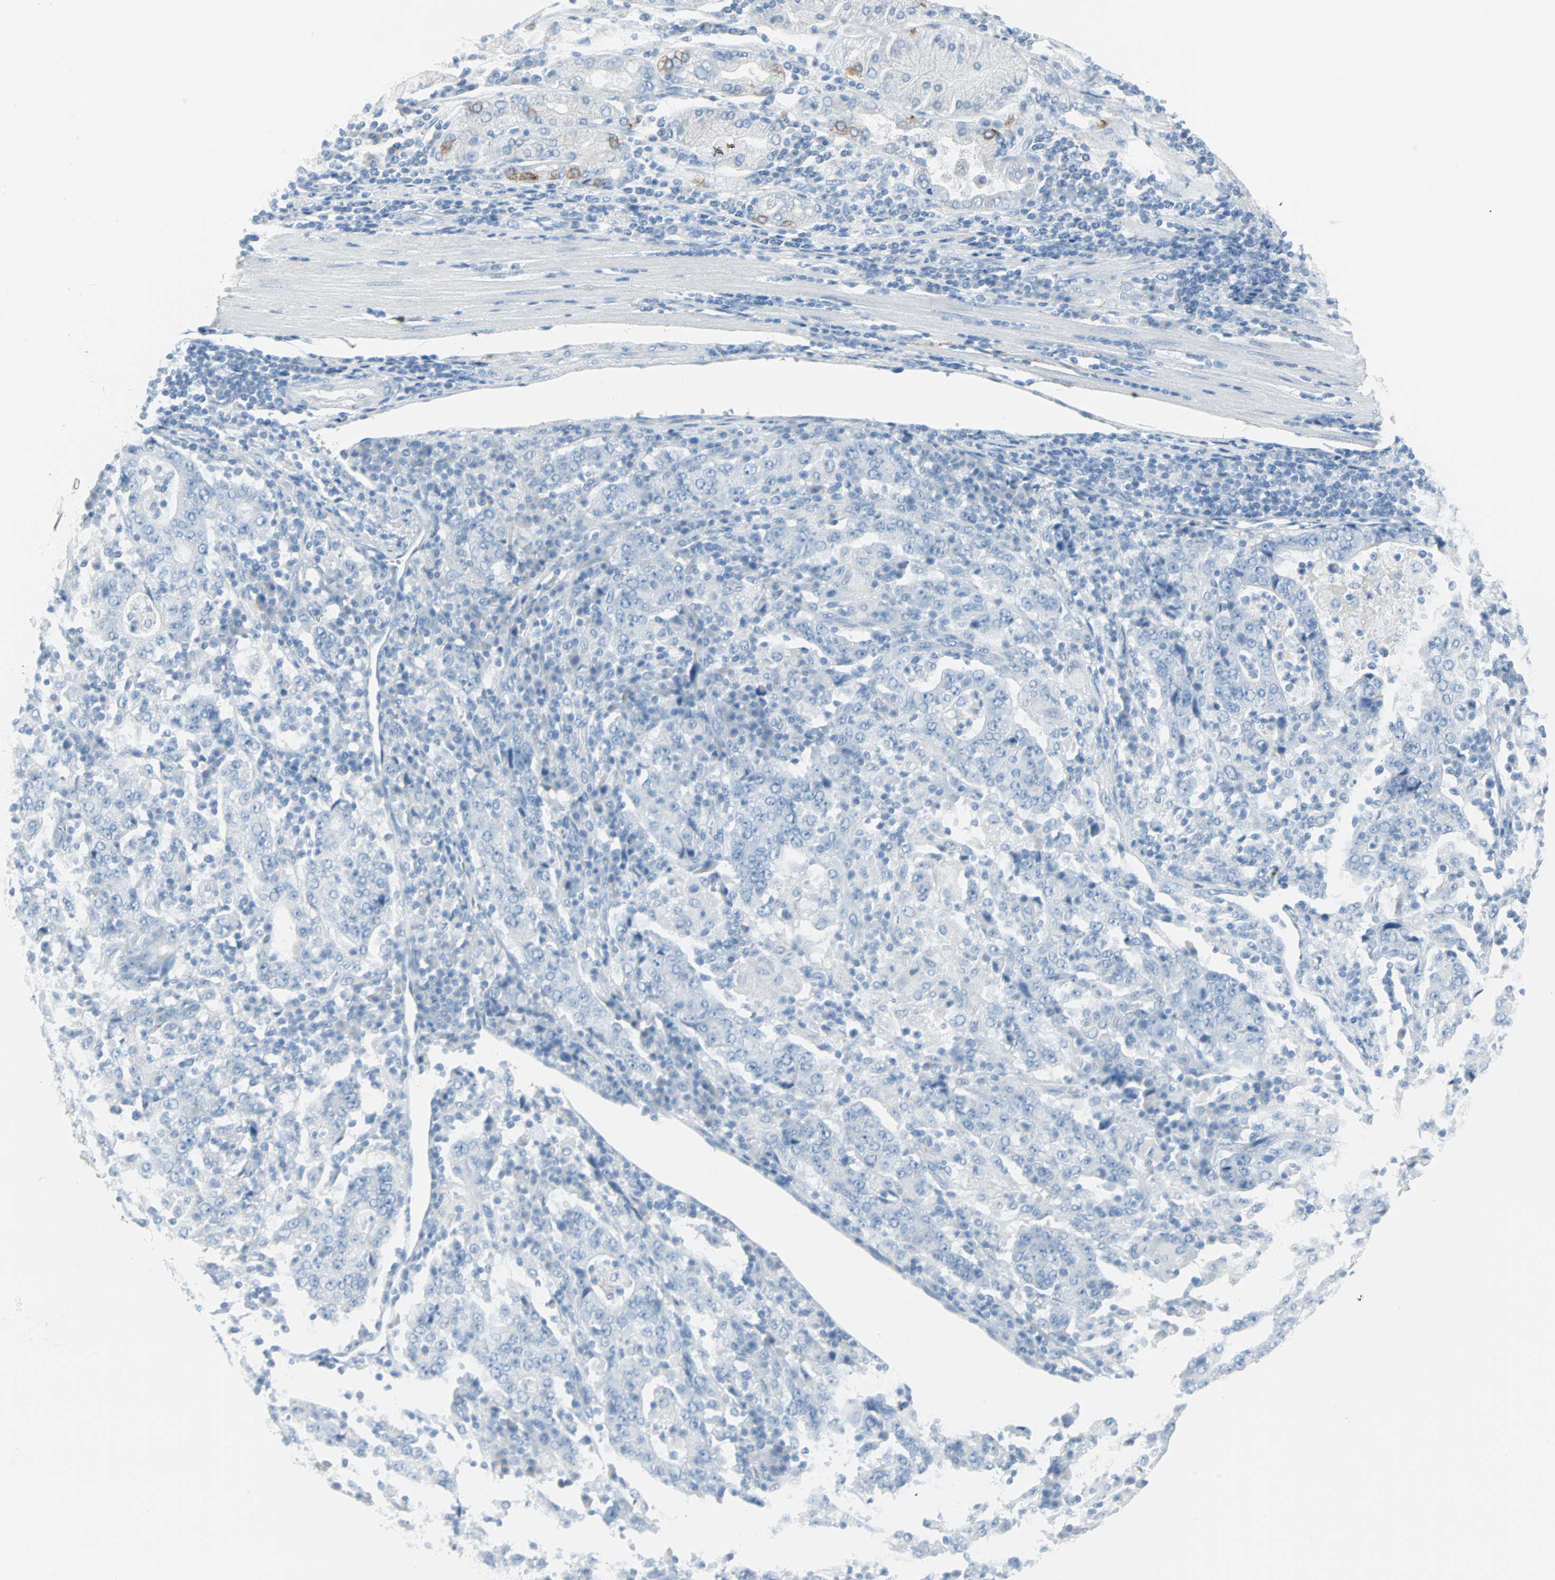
{"staining": {"intensity": "negative", "quantity": "none", "location": "none"}, "tissue": "stomach cancer", "cell_type": "Tumor cells", "image_type": "cancer", "snomed": [{"axis": "morphology", "description": "Normal tissue, NOS"}, {"axis": "morphology", "description": "Adenocarcinoma, NOS"}, {"axis": "topography", "description": "Stomach, upper"}, {"axis": "topography", "description": "Stomach"}], "caption": "Tumor cells show no significant protein positivity in adenocarcinoma (stomach). (DAB (3,3'-diaminobenzidine) immunohistochemistry (IHC) with hematoxylin counter stain).", "gene": "STX1A", "patient": {"sex": "male", "age": 59}}